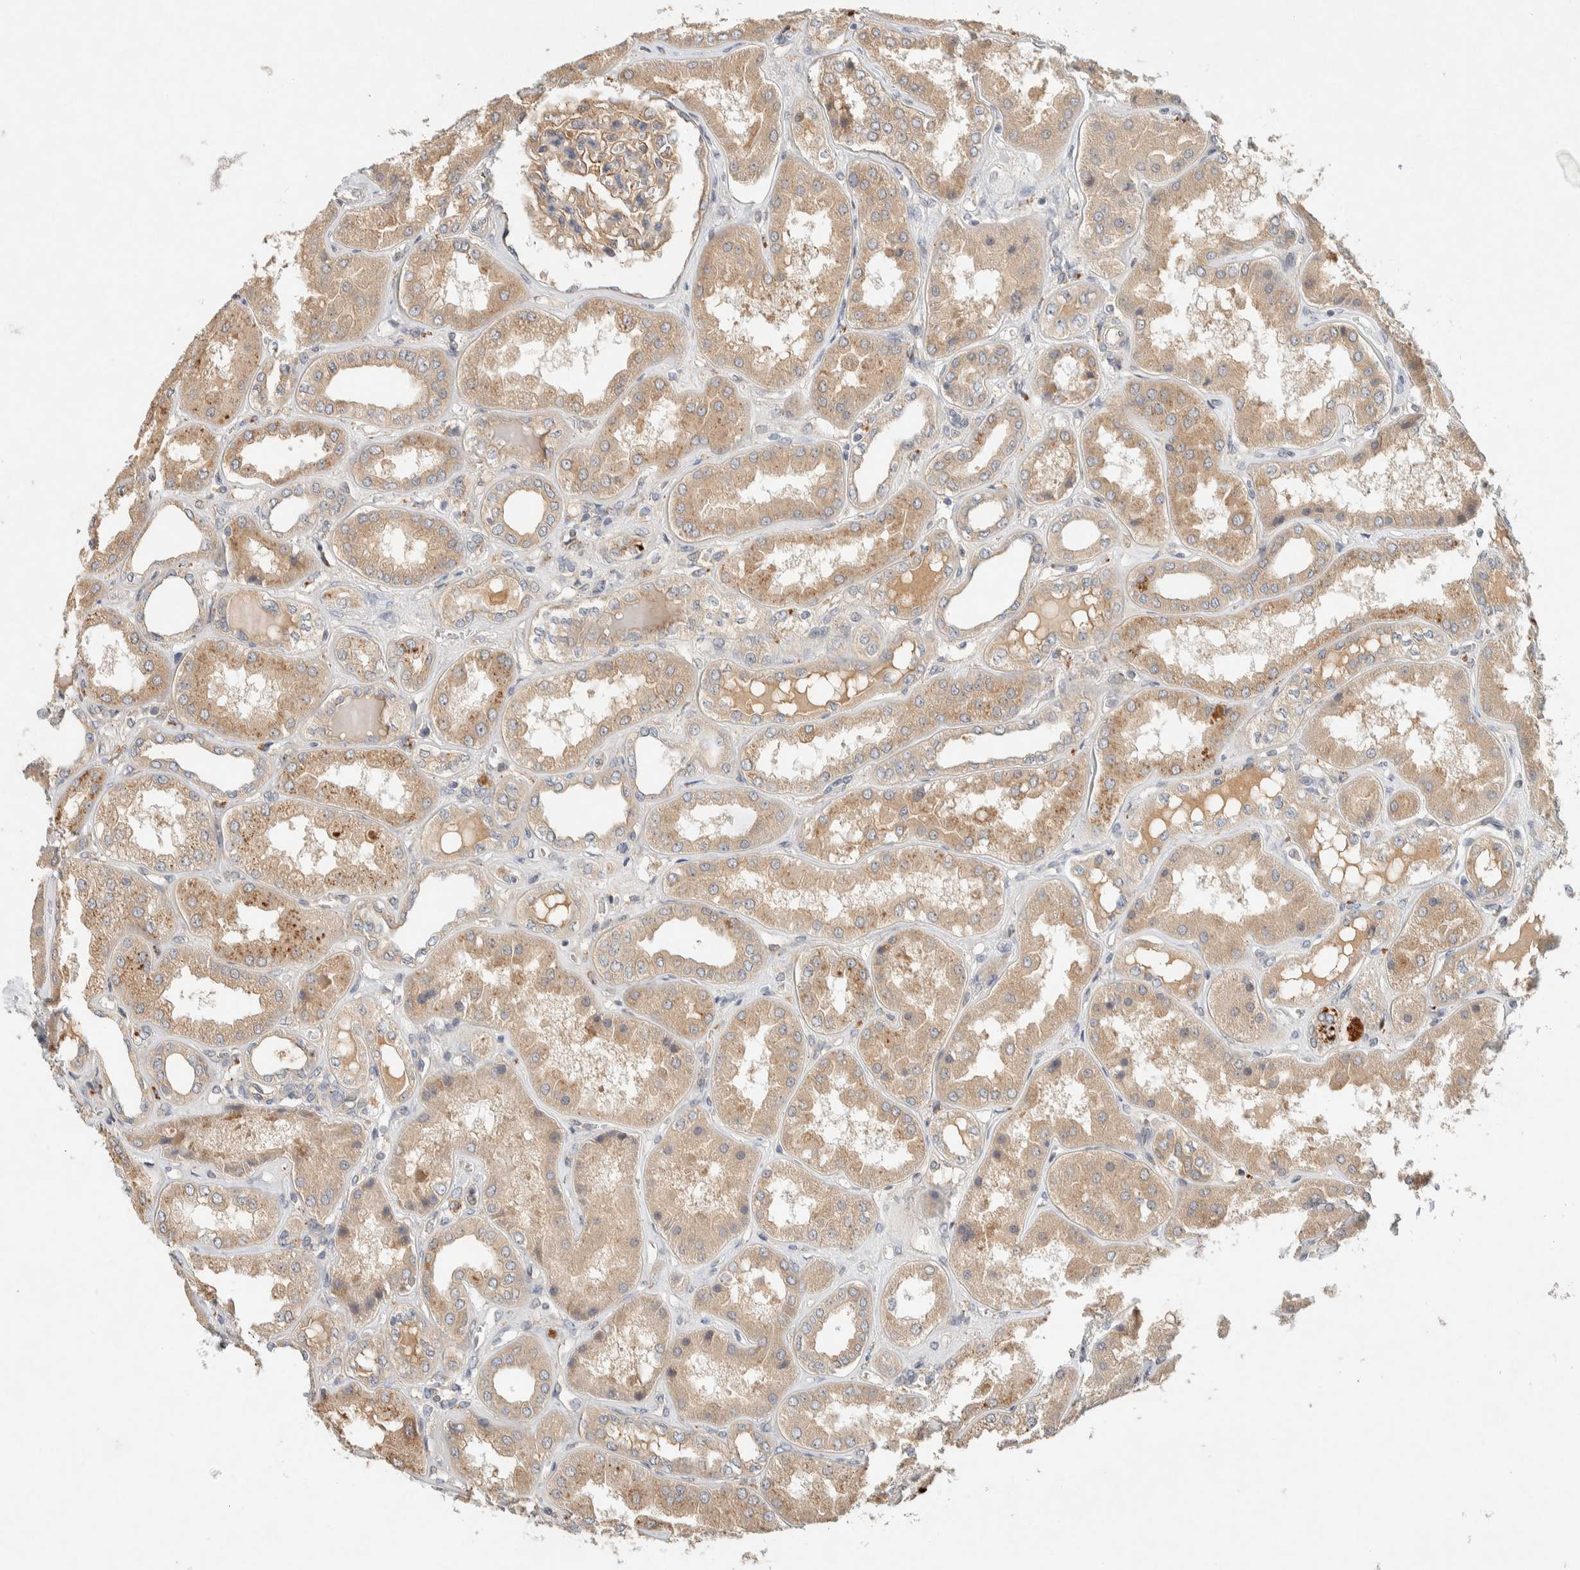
{"staining": {"intensity": "moderate", "quantity": ">75%", "location": "cytoplasmic/membranous"}, "tissue": "kidney", "cell_type": "Cells in glomeruli", "image_type": "normal", "snomed": [{"axis": "morphology", "description": "Normal tissue, NOS"}, {"axis": "topography", "description": "Kidney"}], "caption": "This photomicrograph exhibits immunohistochemistry (IHC) staining of normal kidney, with medium moderate cytoplasmic/membranous expression in approximately >75% of cells in glomeruli.", "gene": "PXK", "patient": {"sex": "female", "age": 56}}